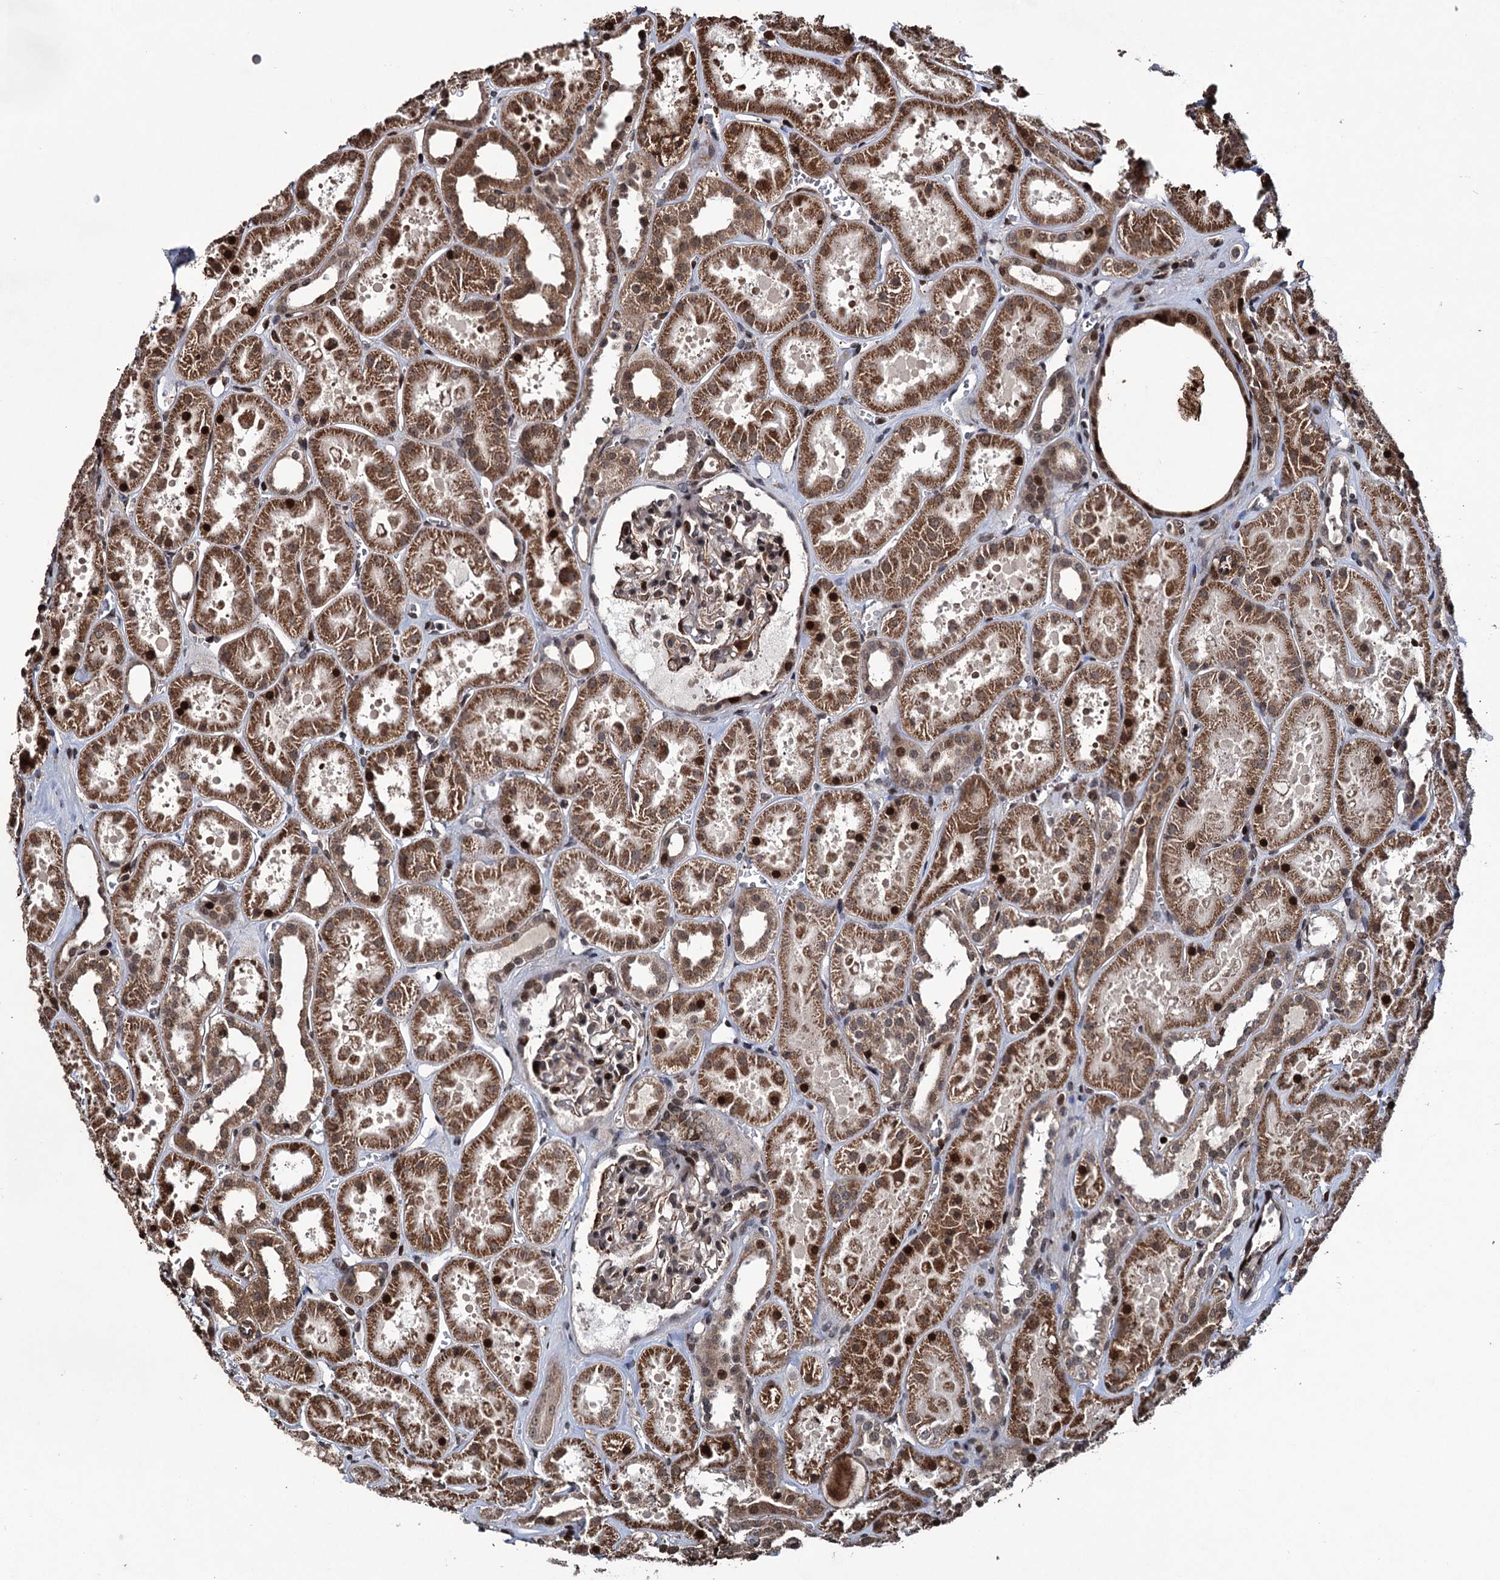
{"staining": {"intensity": "strong", "quantity": "25%-75%", "location": "nuclear"}, "tissue": "kidney", "cell_type": "Cells in glomeruli", "image_type": "normal", "snomed": [{"axis": "morphology", "description": "Normal tissue, NOS"}, {"axis": "topography", "description": "Kidney"}], "caption": "This micrograph demonstrates immunohistochemistry staining of normal human kidney, with high strong nuclear staining in about 25%-75% of cells in glomeruli.", "gene": "EYA4", "patient": {"sex": "female", "age": 41}}